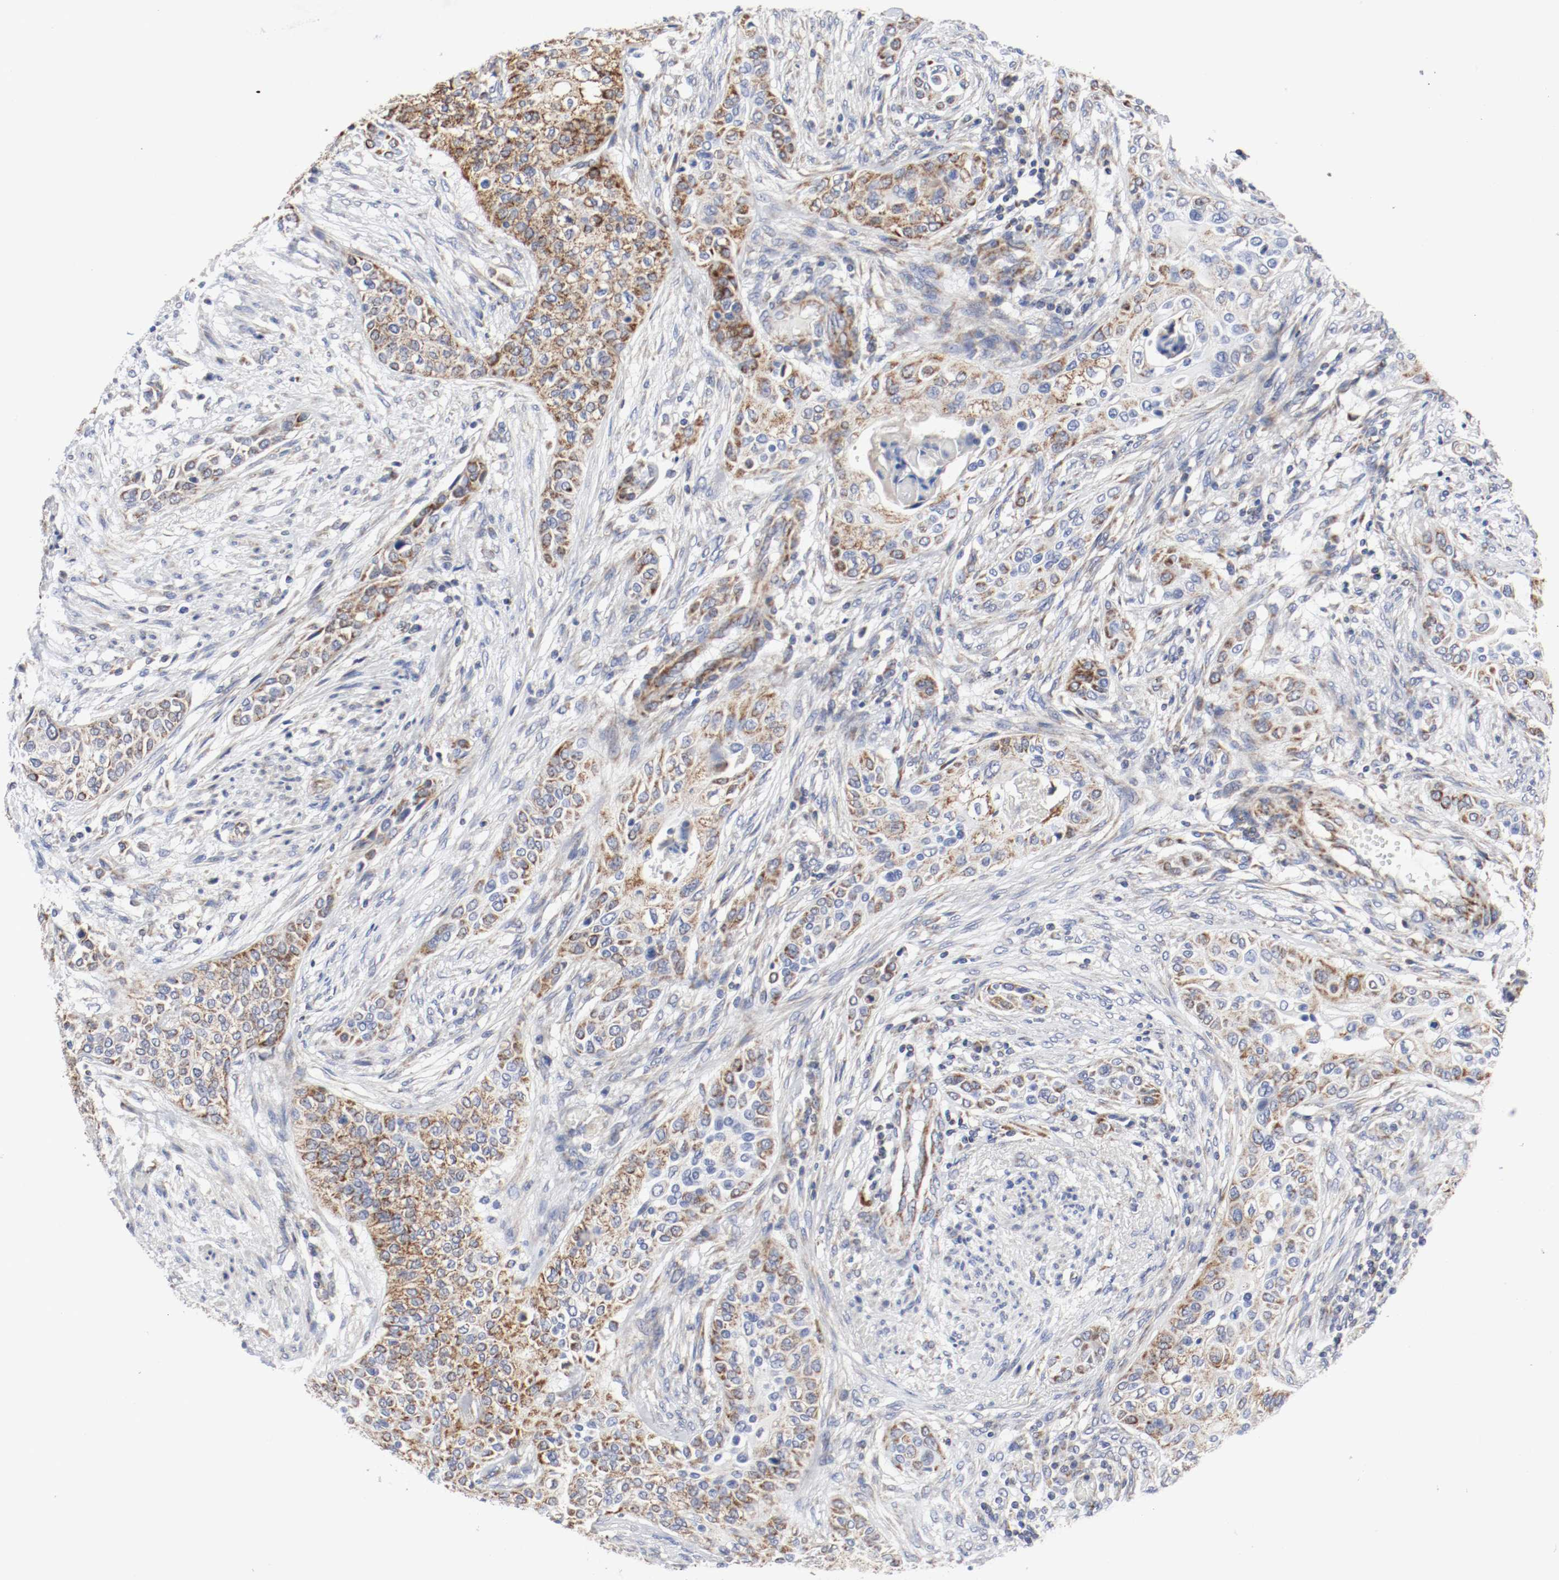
{"staining": {"intensity": "moderate", "quantity": ">75%", "location": "cytoplasmic/membranous"}, "tissue": "urothelial cancer", "cell_type": "Tumor cells", "image_type": "cancer", "snomed": [{"axis": "morphology", "description": "Urothelial carcinoma, High grade"}, {"axis": "topography", "description": "Urinary bladder"}], "caption": "Urothelial cancer tissue shows moderate cytoplasmic/membranous expression in about >75% of tumor cells The staining is performed using DAB (3,3'-diaminobenzidine) brown chromogen to label protein expression. The nuclei are counter-stained blue using hematoxylin.", "gene": "AFG3L2", "patient": {"sex": "male", "age": 74}}